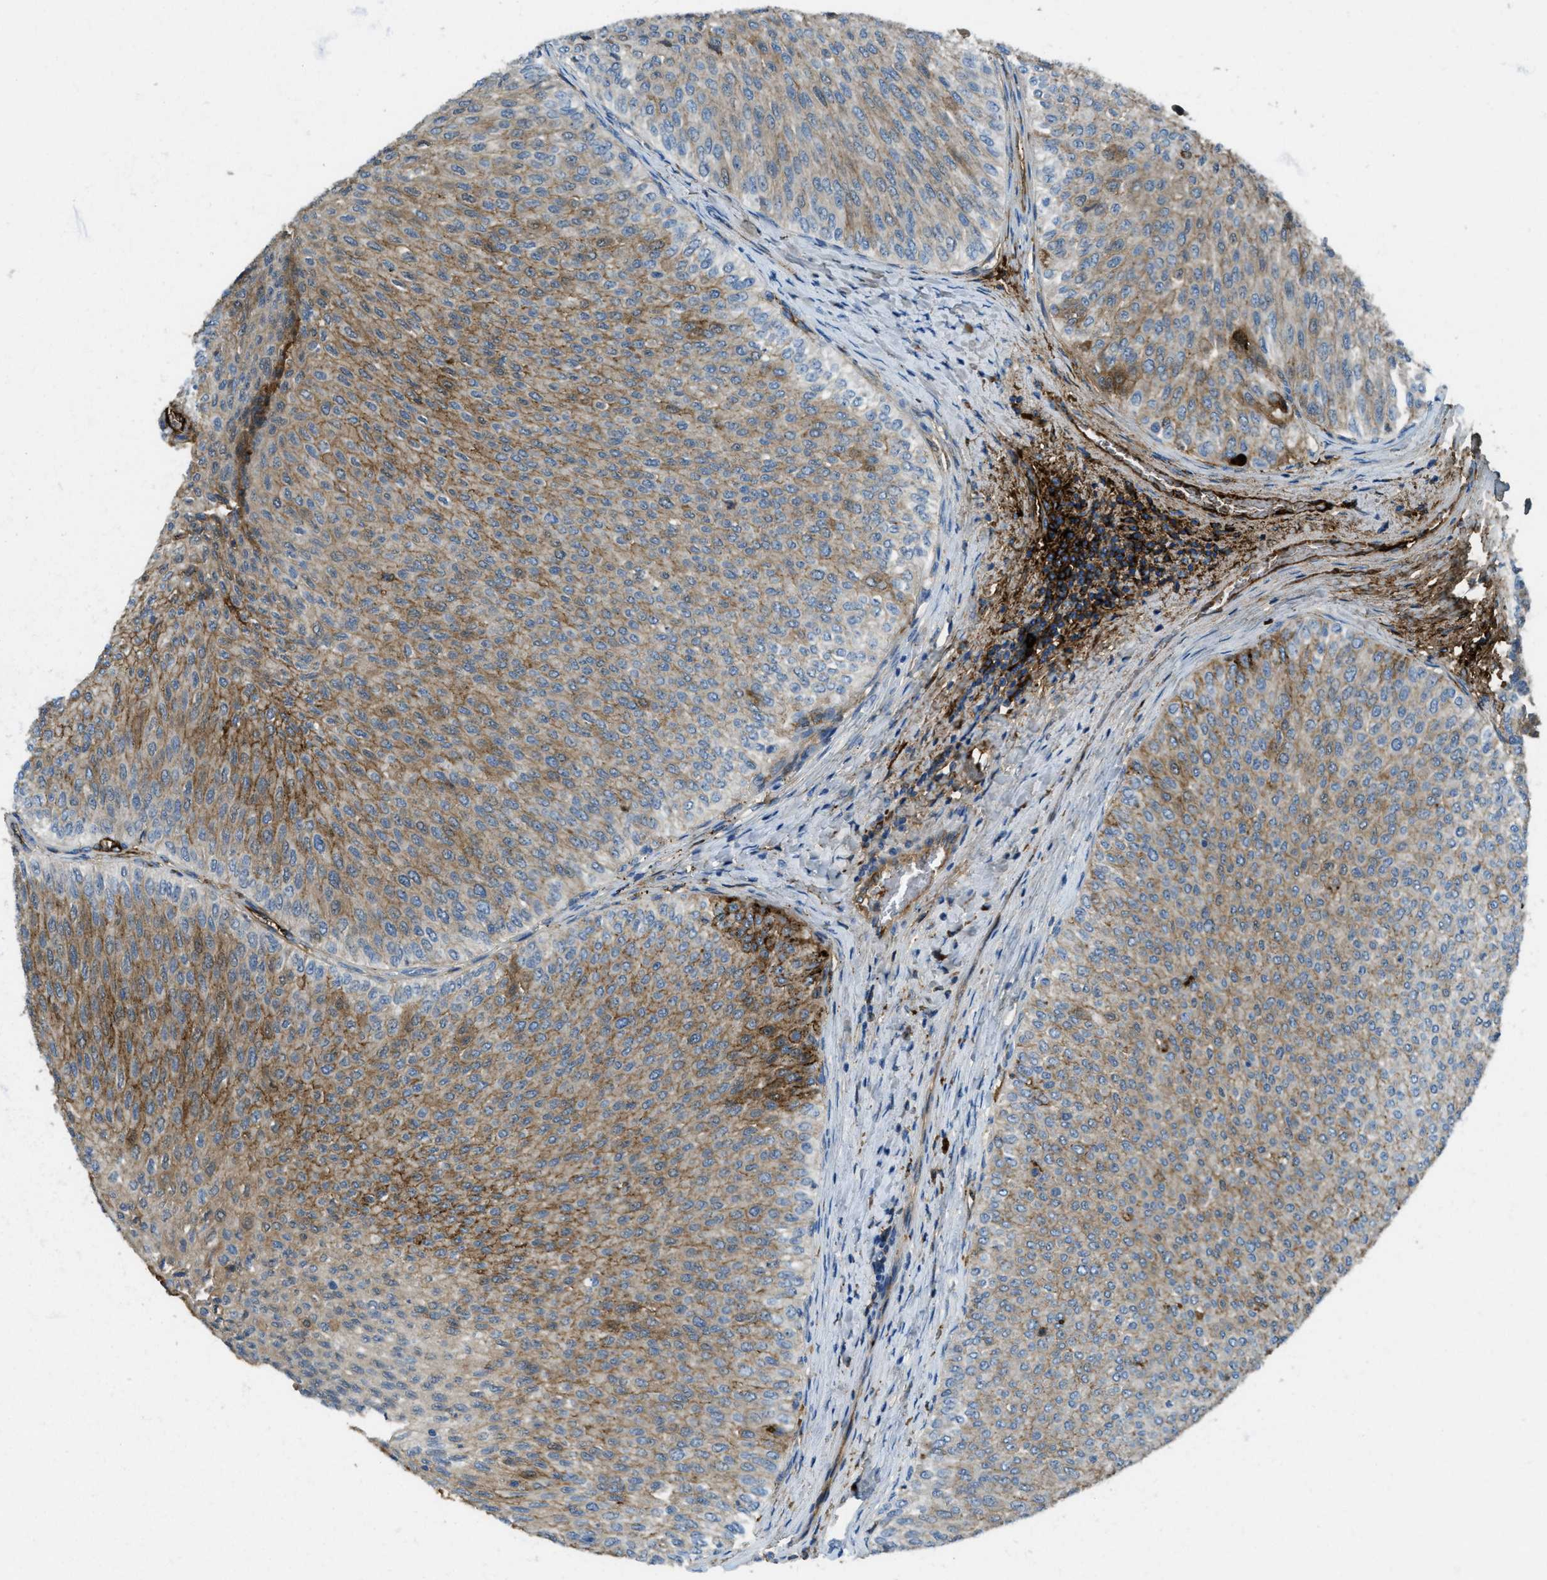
{"staining": {"intensity": "moderate", "quantity": ">75%", "location": "cytoplasmic/membranous"}, "tissue": "urothelial cancer", "cell_type": "Tumor cells", "image_type": "cancer", "snomed": [{"axis": "morphology", "description": "Urothelial carcinoma, Low grade"}, {"axis": "topography", "description": "Urinary bladder"}], "caption": "A medium amount of moderate cytoplasmic/membranous staining is present in about >75% of tumor cells in urothelial cancer tissue.", "gene": "TRIM59", "patient": {"sex": "male", "age": 78}}